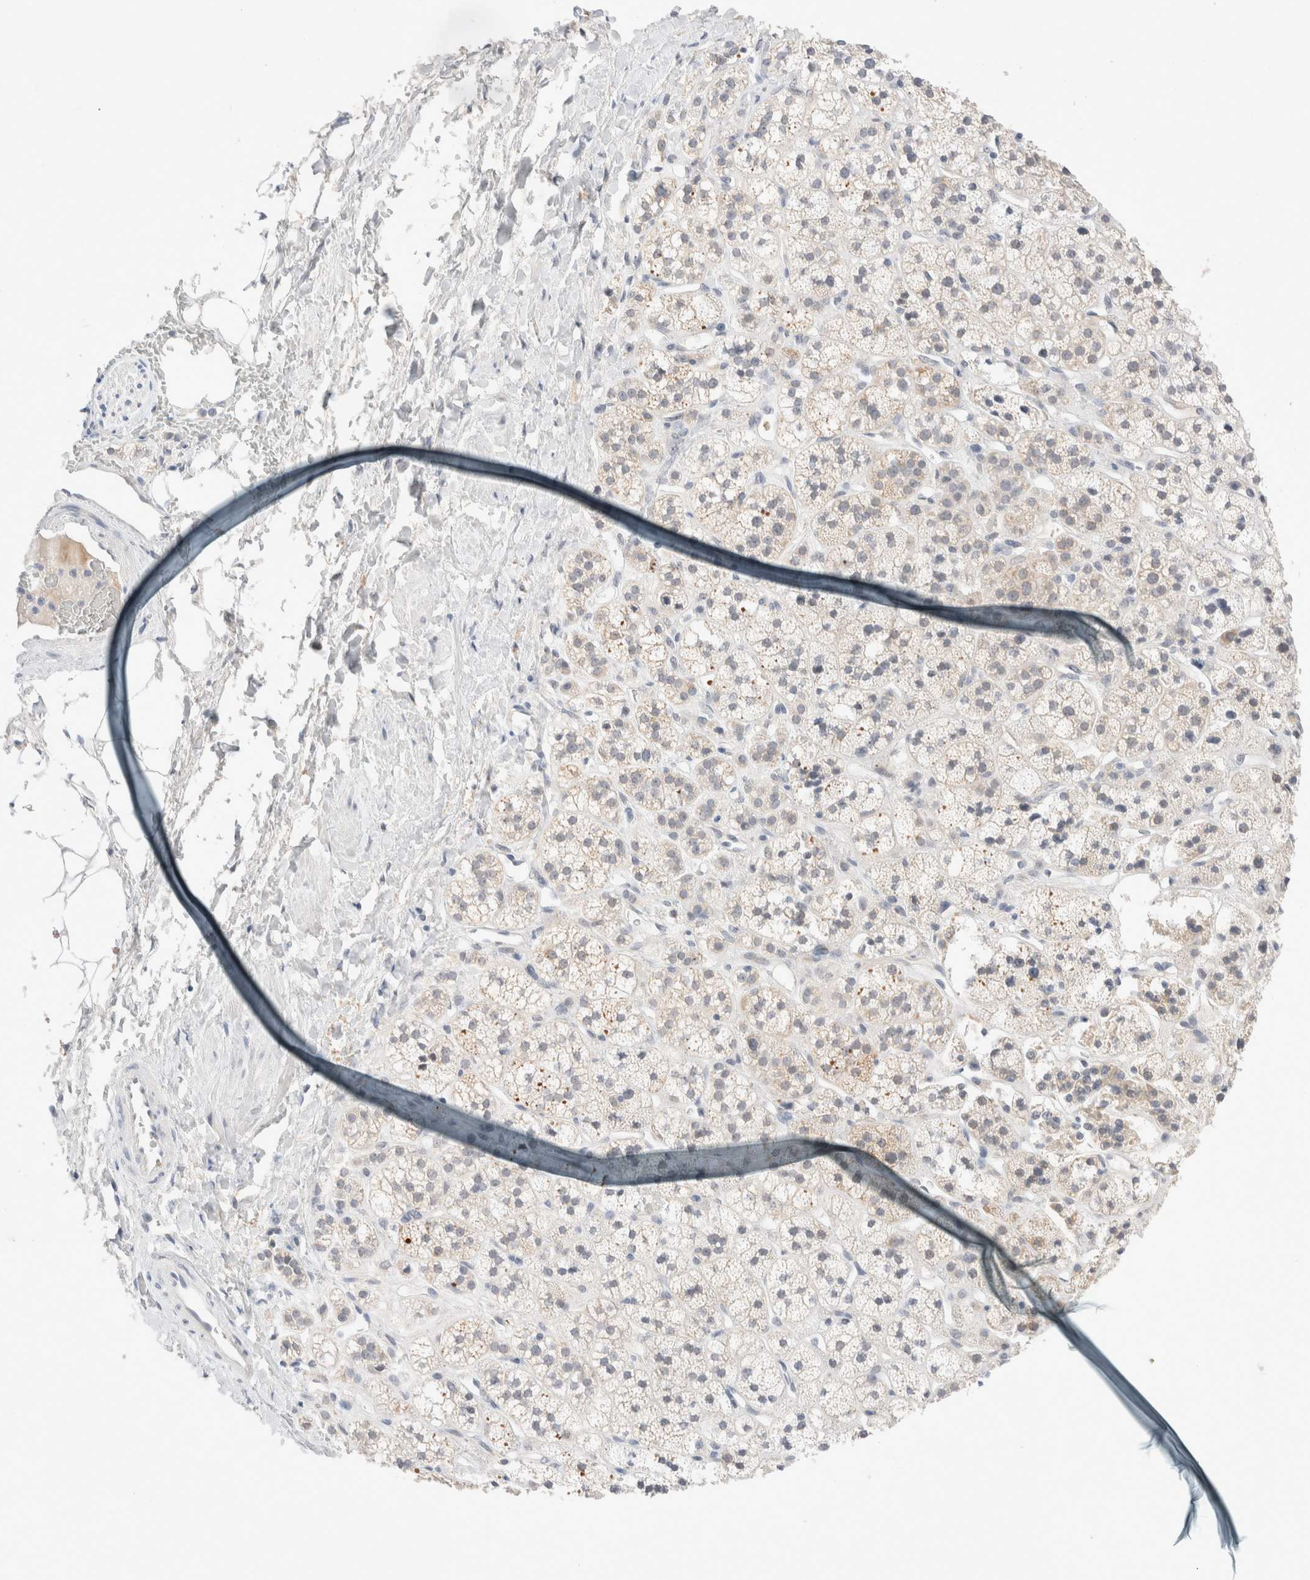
{"staining": {"intensity": "moderate", "quantity": "25%-75%", "location": "cytoplasmic/membranous"}, "tissue": "adrenal gland", "cell_type": "Glandular cells", "image_type": "normal", "snomed": [{"axis": "morphology", "description": "Normal tissue, NOS"}, {"axis": "topography", "description": "Adrenal gland"}], "caption": "Immunohistochemical staining of benign human adrenal gland demonstrates medium levels of moderate cytoplasmic/membranous positivity in approximately 25%-75% of glandular cells.", "gene": "SPATA20", "patient": {"sex": "male", "age": 56}}